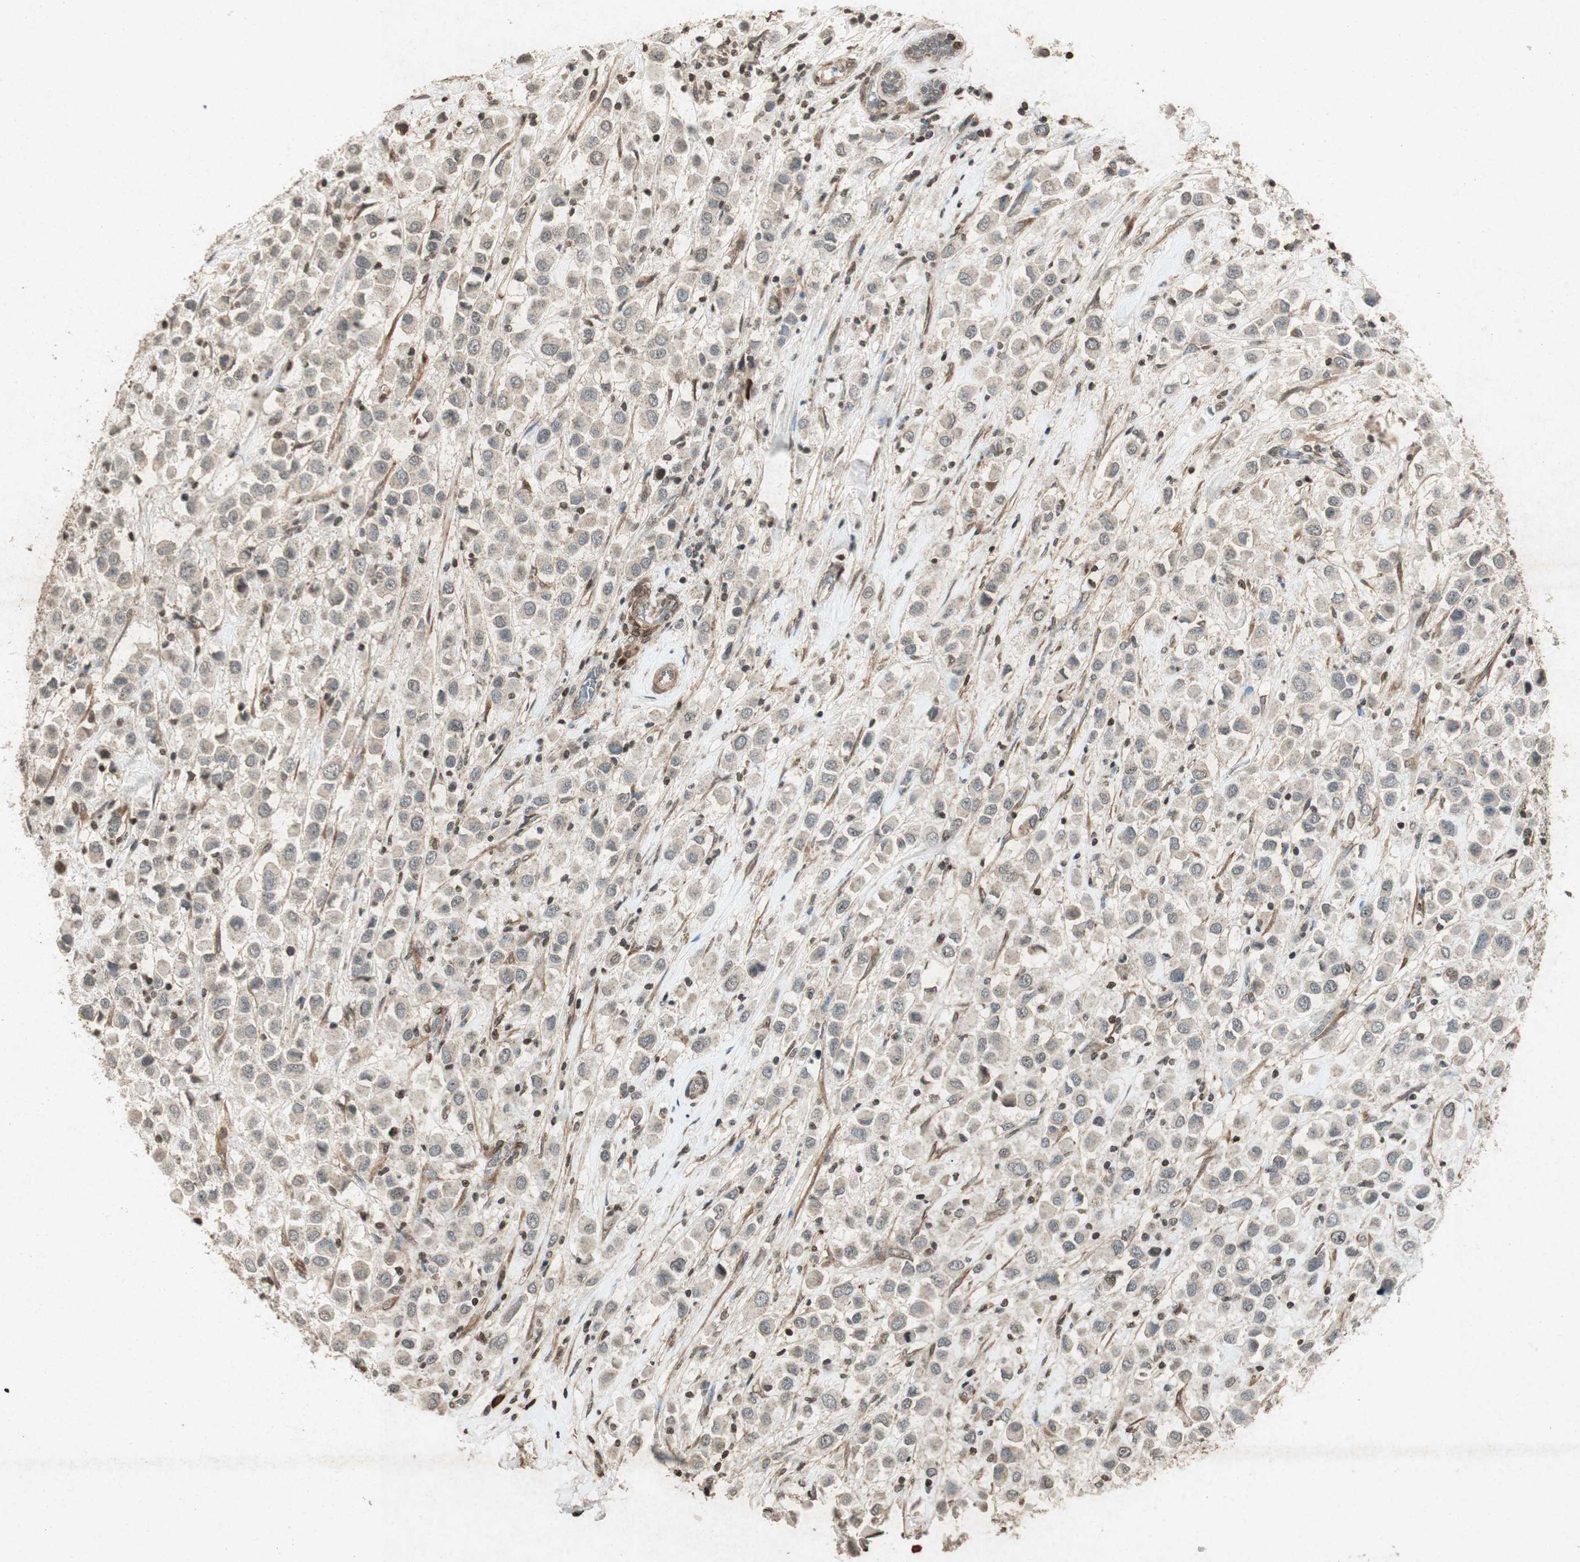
{"staining": {"intensity": "weak", "quantity": ">75%", "location": "cytoplasmic/membranous,nuclear"}, "tissue": "breast cancer", "cell_type": "Tumor cells", "image_type": "cancer", "snomed": [{"axis": "morphology", "description": "Duct carcinoma"}, {"axis": "topography", "description": "Breast"}], "caption": "Brown immunohistochemical staining in human intraductal carcinoma (breast) demonstrates weak cytoplasmic/membranous and nuclear positivity in approximately >75% of tumor cells.", "gene": "PRKG1", "patient": {"sex": "female", "age": 61}}